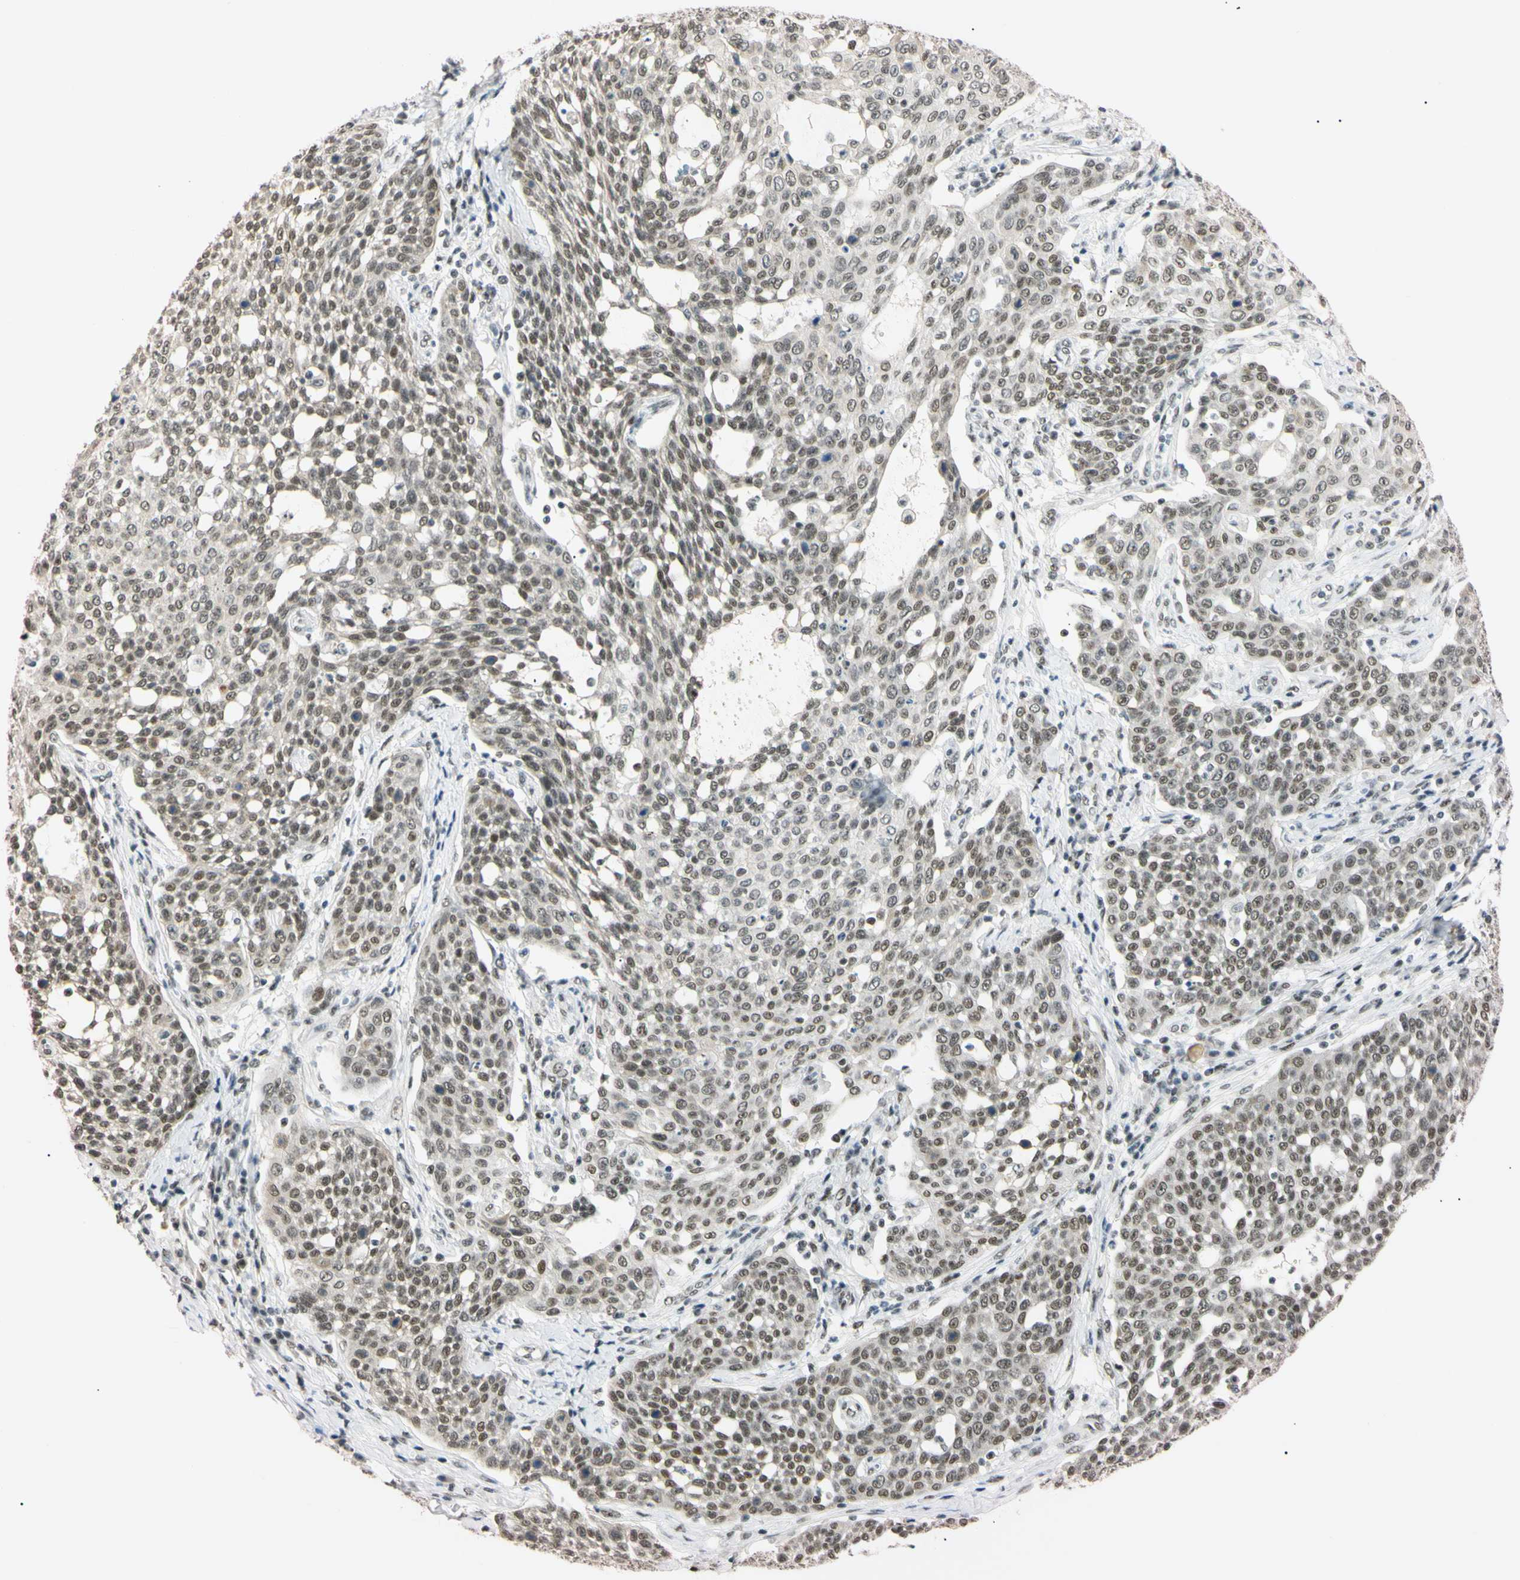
{"staining": {"intensity": "moderate", "quantity": ">75%", "location": "nuclear"}, "tissue": "cervical cancer", "cell_type": "Tumor cells", "image_type": "cancer", "snomed": [{"axis": "morphology", "description": "Squamous cell carcinoma, NOS"}, {"axis": "topography", "description": "Cervix"}], "caption": "Immunohistochemical staining of human cervical cancer shows moderate nuclear protein expression in approximately >75% of tumor cells. The staining was performed using DAB to visualize the protein expression in brown, while the nuclei were stained in blue with hematoxylin (Magnification: 20x).", "gene": "ZNF134", "patient": {"sex": "female", "age": 34}}